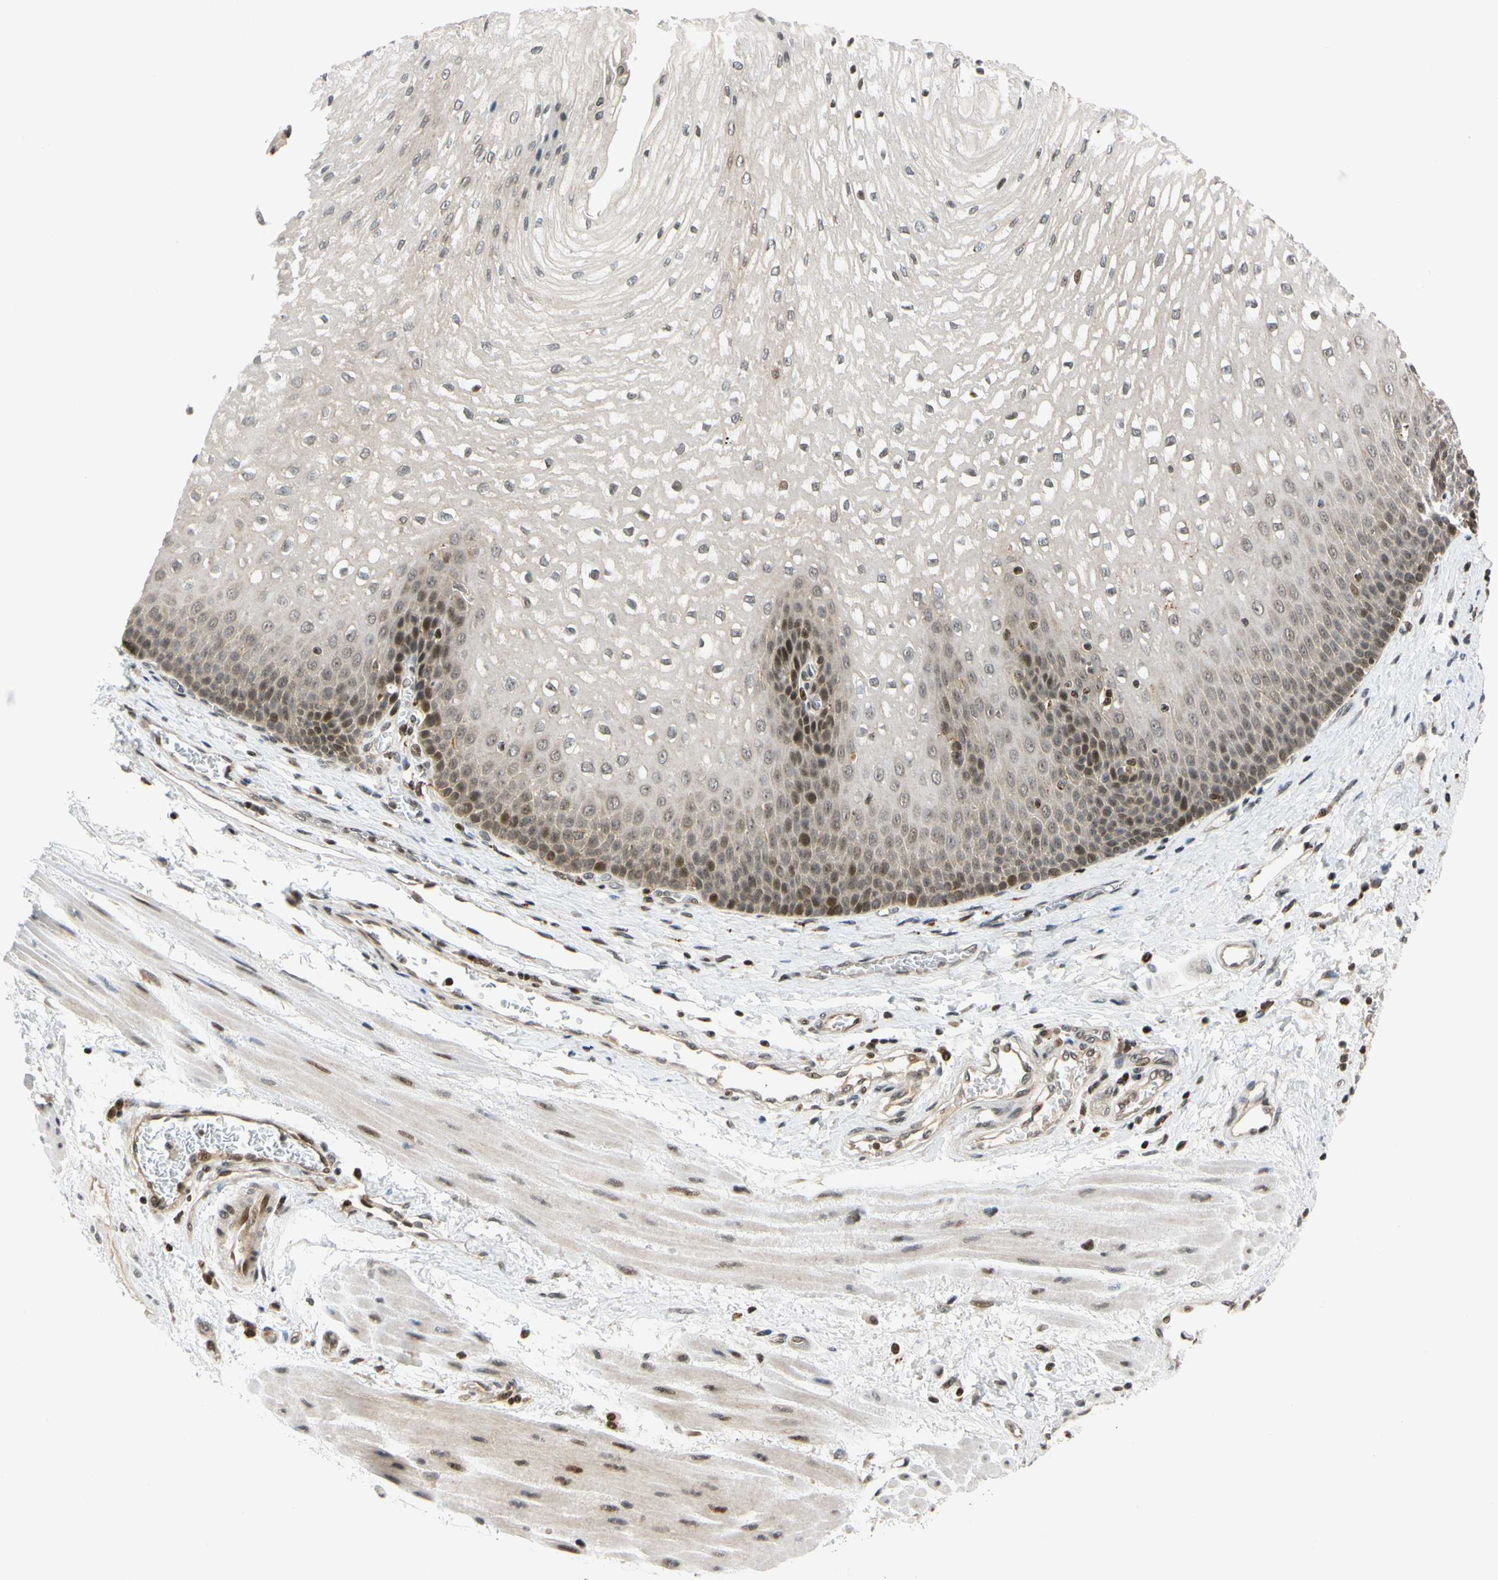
{"staining": {"intensity": "moderate", "quantity": "25%-75%", "location": "nuclear"}, "tissue": "esophagus", "cell_type": "Squamous epithelial cells", "image_type": "normal", "snomed": [{"axis": "morphology", "description": "Normal tissue, NOS"}, {"axis": "topography", "description": "Esophagus"}], "caption": "About 25%-75% of squamous epithelial cells in unremarkable esophagus reveal moderate nuclear protein expression as visualized by brown immunohistochemical staining.", "gene": "CDK7", "patient": {"sex": "male", "age": 48}}